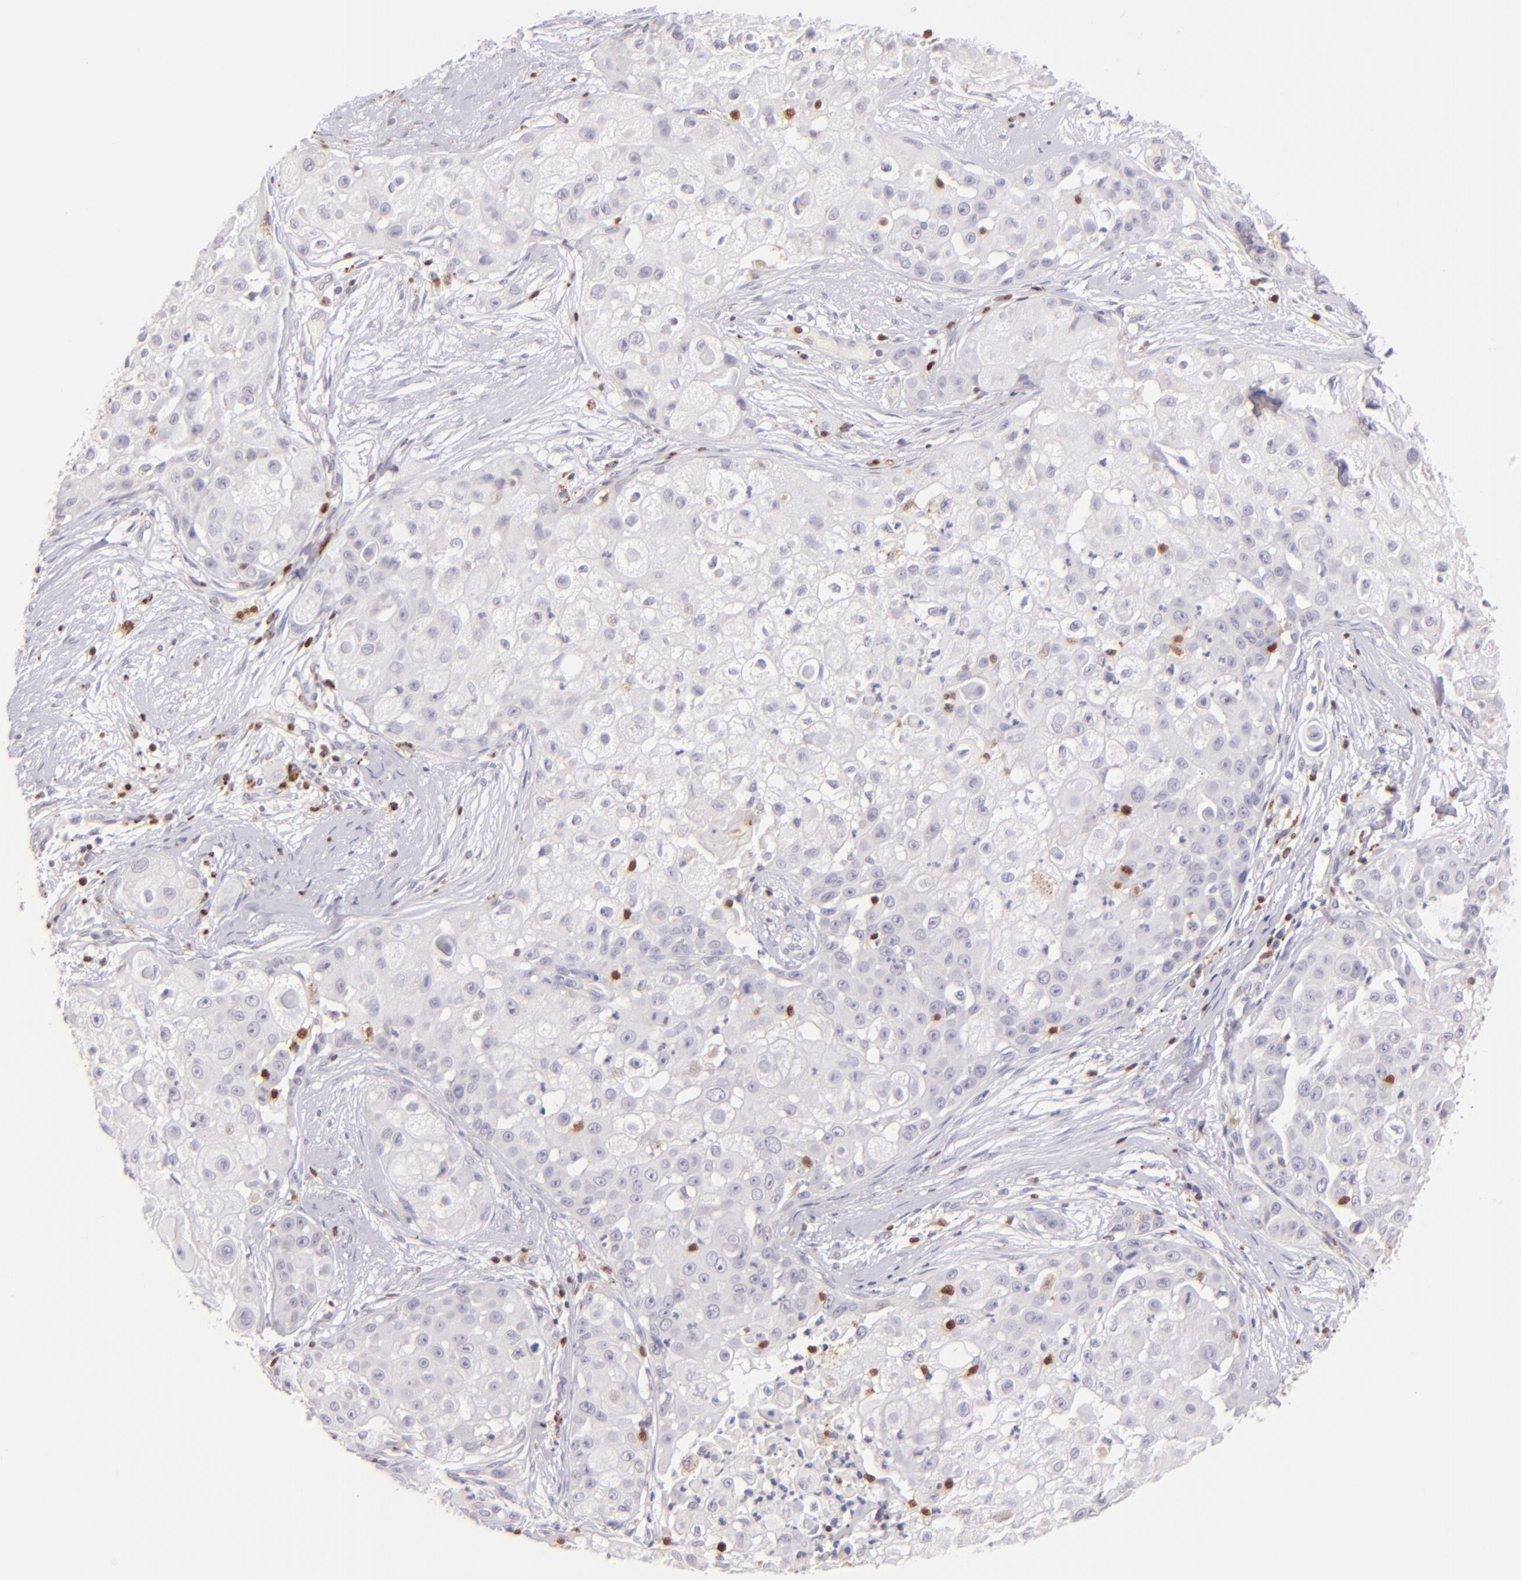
{"staining": {"intensity": "negative", "quantity": "none", "location": "none"}, "tissue": "skin cancer", "cell_type": "Tumor cells", "image_type": "cancer", "snomed": [{"axis": "morphology", "description": "Squamous cell carcinoma, NOS"}, {"axis": "topography", "description": "Skin"}], "caption": "Immunohistochemical staining of skin cancer (squamous cell carcinoma) reveals no significant staining in tumor cells.", "gene": "ZAP70", "patient": {"sex": "female", "age": 57}}